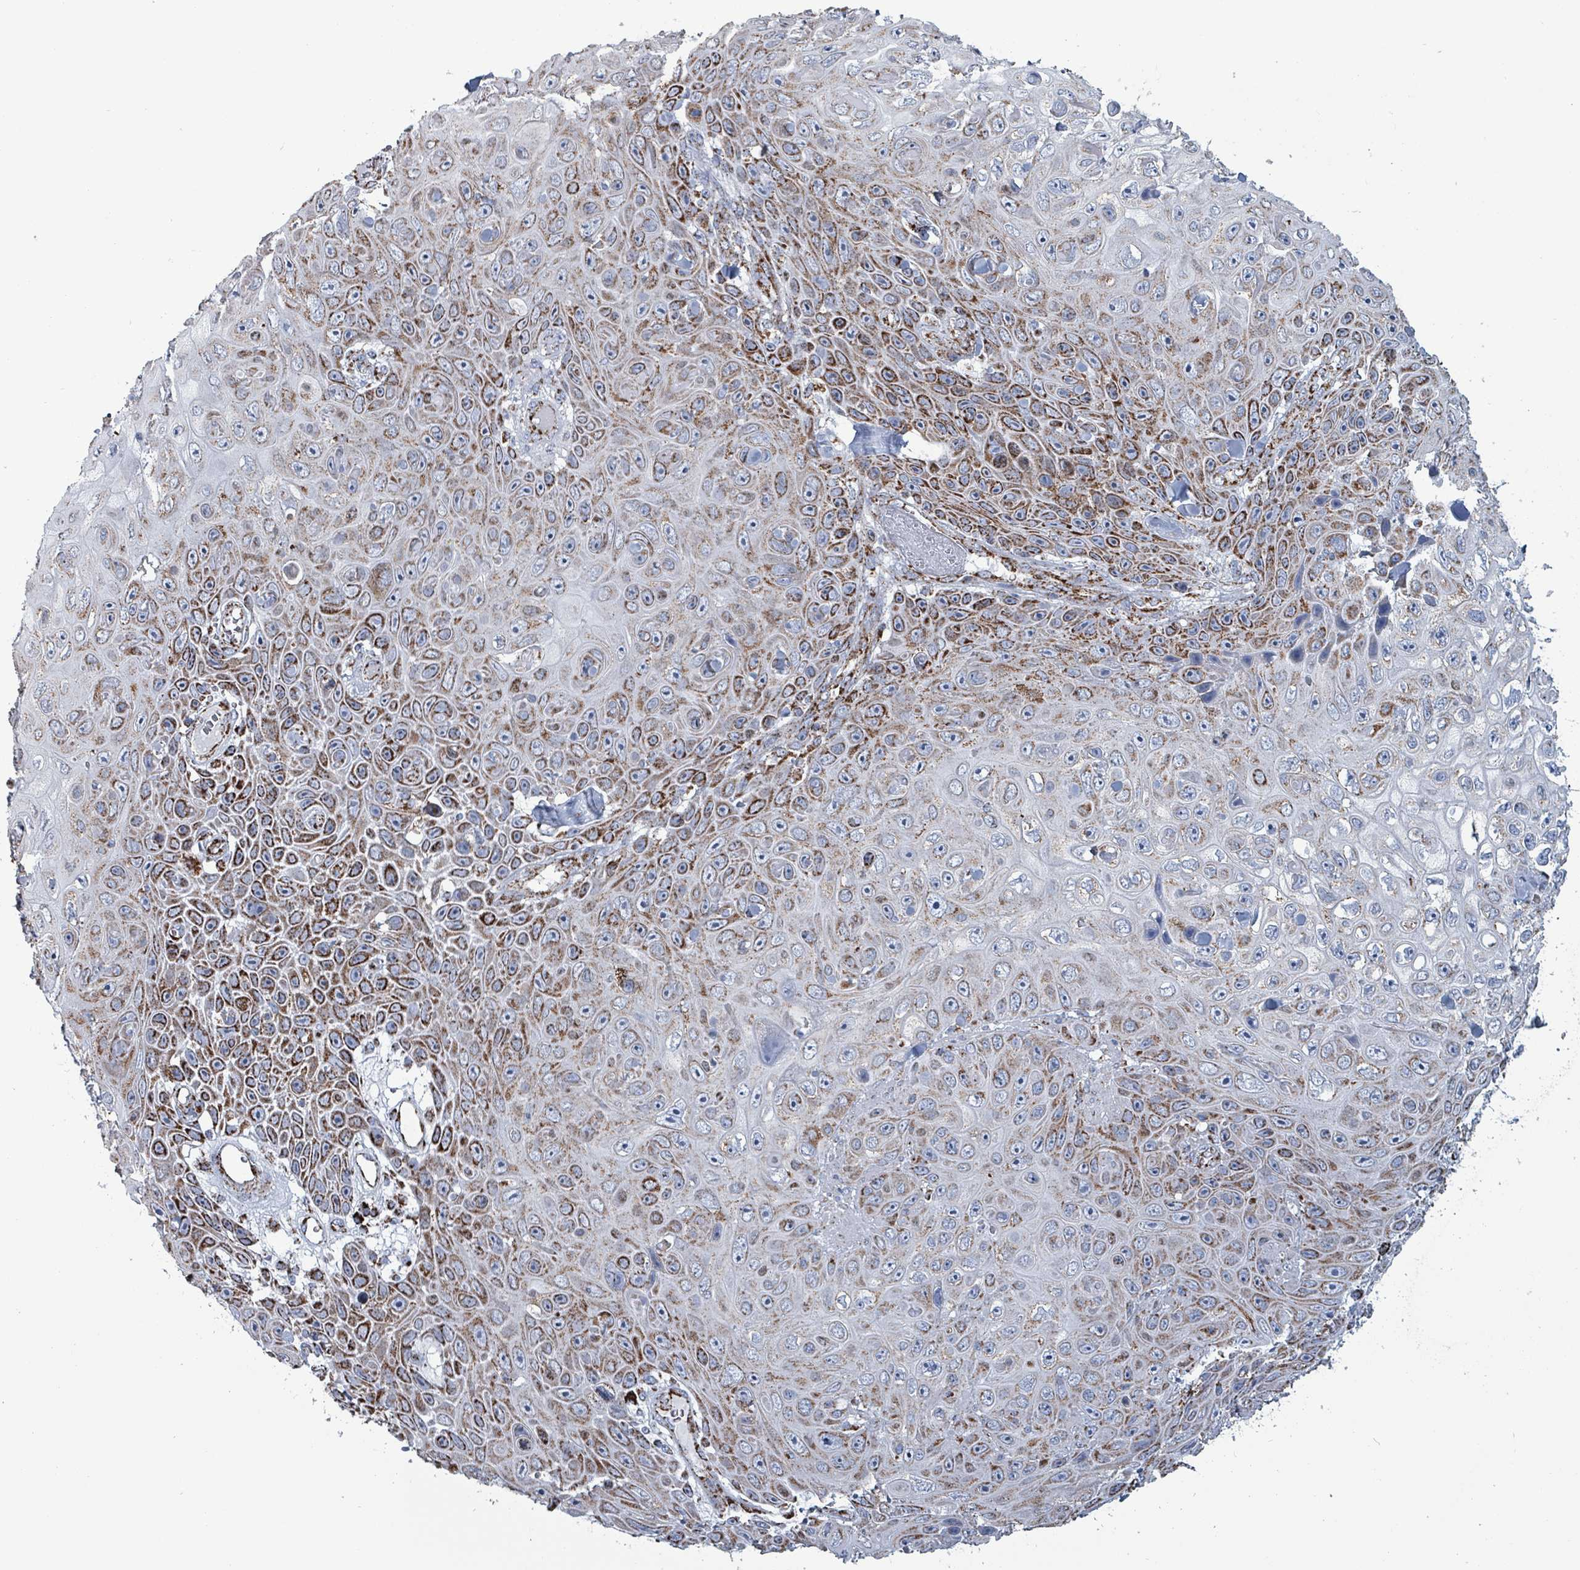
{"staining": {"intensity": "strong", "quantity": "25%-75%", "location": "cytoplasmic/membranous"}, "tissue": "skin cancer", "cell_type": "Tumor cells", "image_type": "cancer", "snomed": [{"axis": "morphology", "description": "Squamous cell carcinoma, NOS"}, {"axis": "topography", "description": "Skin"}], "caption": "This histopathology image exhibits IHC staining of human squamous cell carcinoma (skin), with high strong cytoplasmic/membranous staining in approximately 25%-75% of tumor cells.", "gene": "IDH3B", "patient": {"sex": "male", "age": 82}}